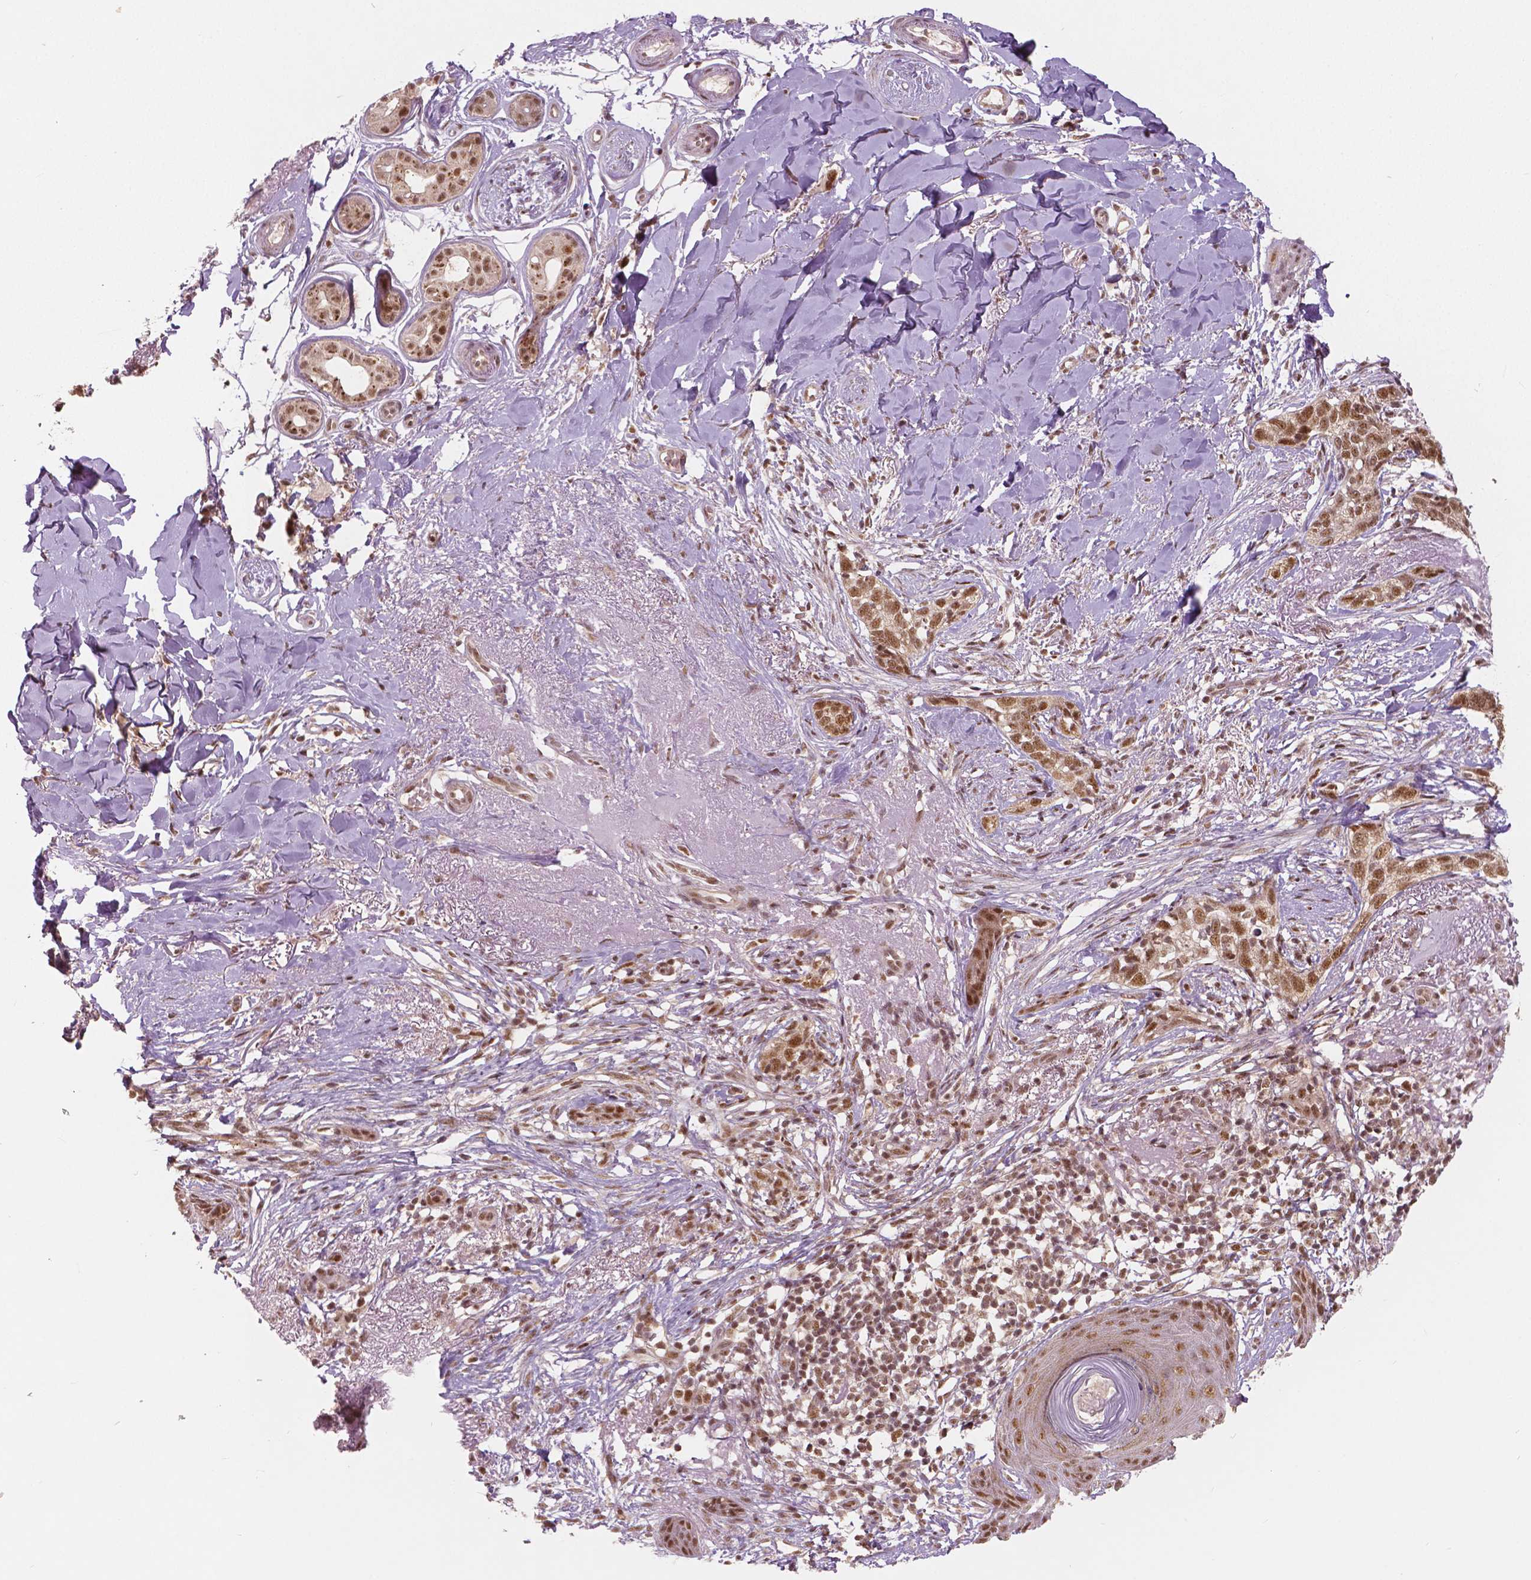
{"staining": {"intensity": "moderate", "quantity": ">75%", "location": "nuclear"}, "tissue": "skin cancer", "cell_type": "Tumor cells", "image_type": "cancer", "snomed": [{"axis": "morphology", "description": "Normal tissue, NOS"}, {"axis": "morphology", "description": "Basal cell carcinoma"}, {"axis": "topography", "description": "Skin"}], "caption": "This histopathology image reveals immunohistochemistry (IHC) staining of skin cancer (basal cell carcinoma), with medium moderate nuclear staining in about >75% of tumor cells.", "gene": "NSD2", "patient": {"sex": "male", "age": 84}}